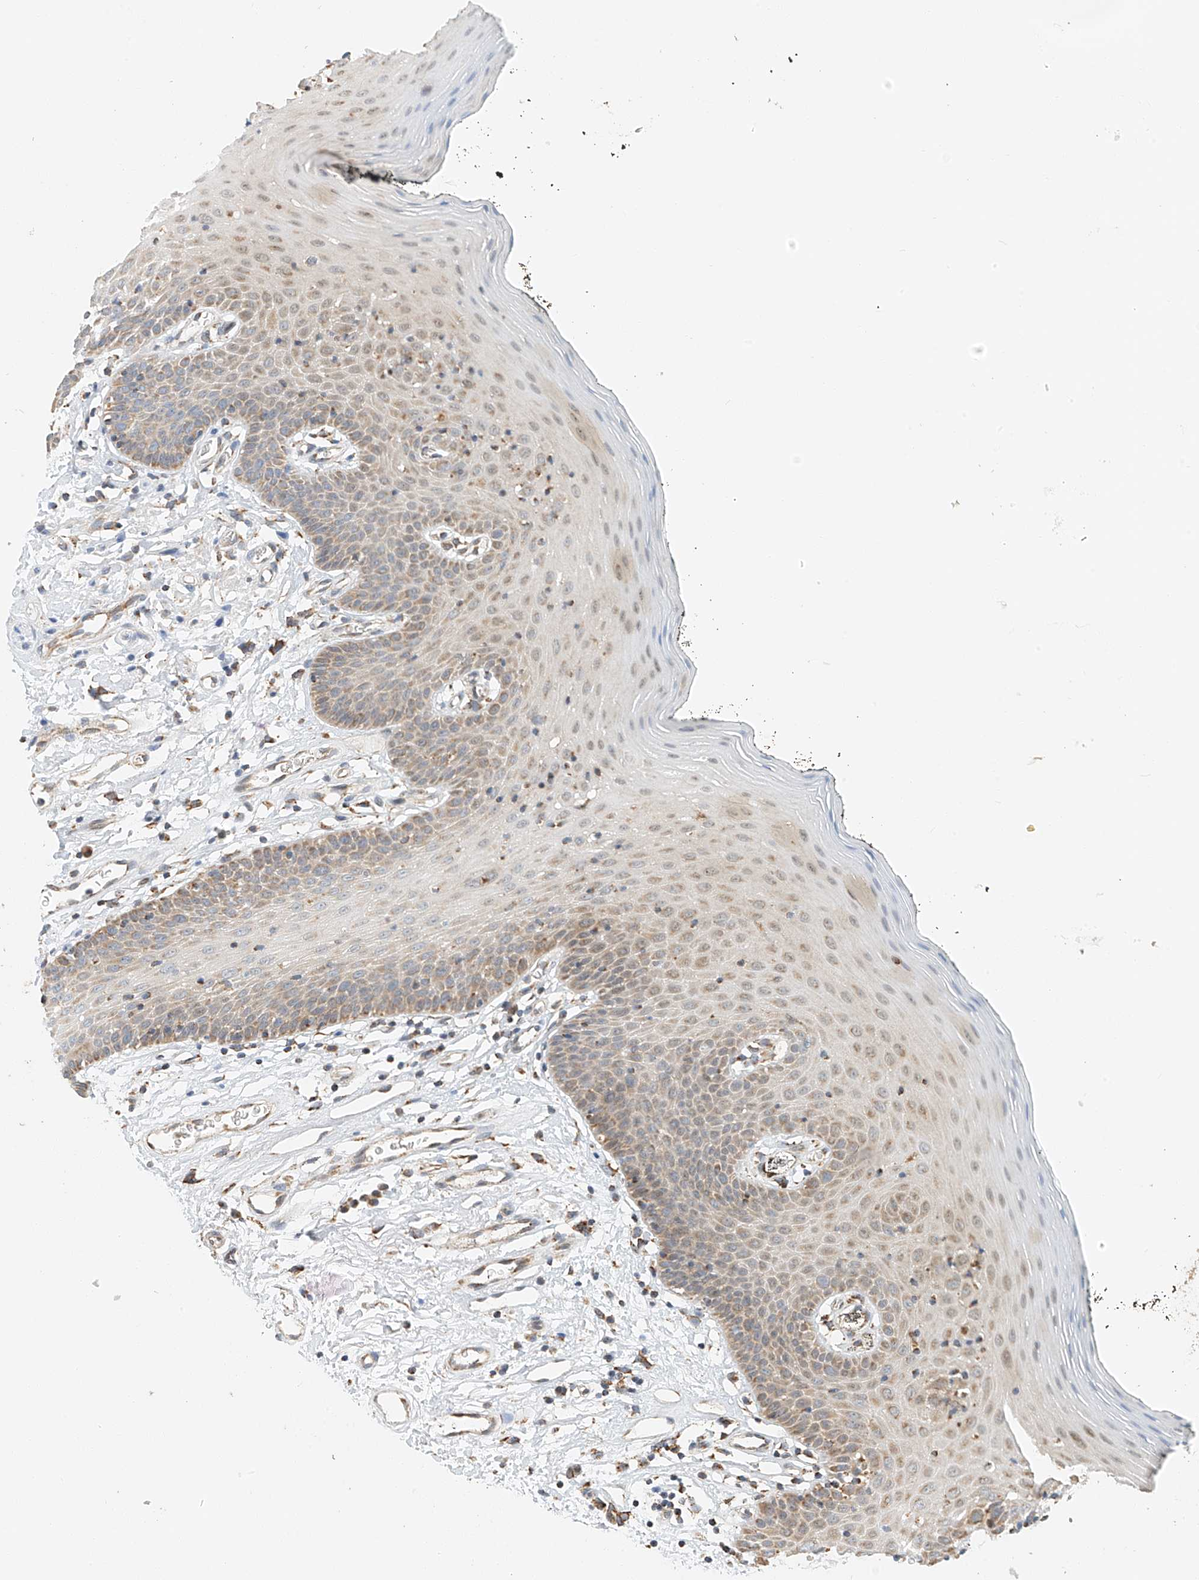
{"staining": {"intensity": "moderate", "quantity": "25%-75%", "location": "cytoplasmic/membranous"}, "tissue": "oral mucosa", "cell_type": "Squamous epithelial cells", "image_type": "normal", "snomed": [{"axis": "morphology", "description": "Normal tissue, NOS"}, {"axis": "topography", "description": "Oral tissue"}], "caption": "A high-resolution micrograph shows immunohistochemistry (IHC) staining of unremarkable oral mucosa, which displays moderate cytoplasmic/membranous expression in approximately 25%-75% of squamous epithelial cells. The protein of interest is shown in brown color, while the nuclei are stained blue.", "gene": "YIPF7", "patient": {"sex": "male", "age": 74}}